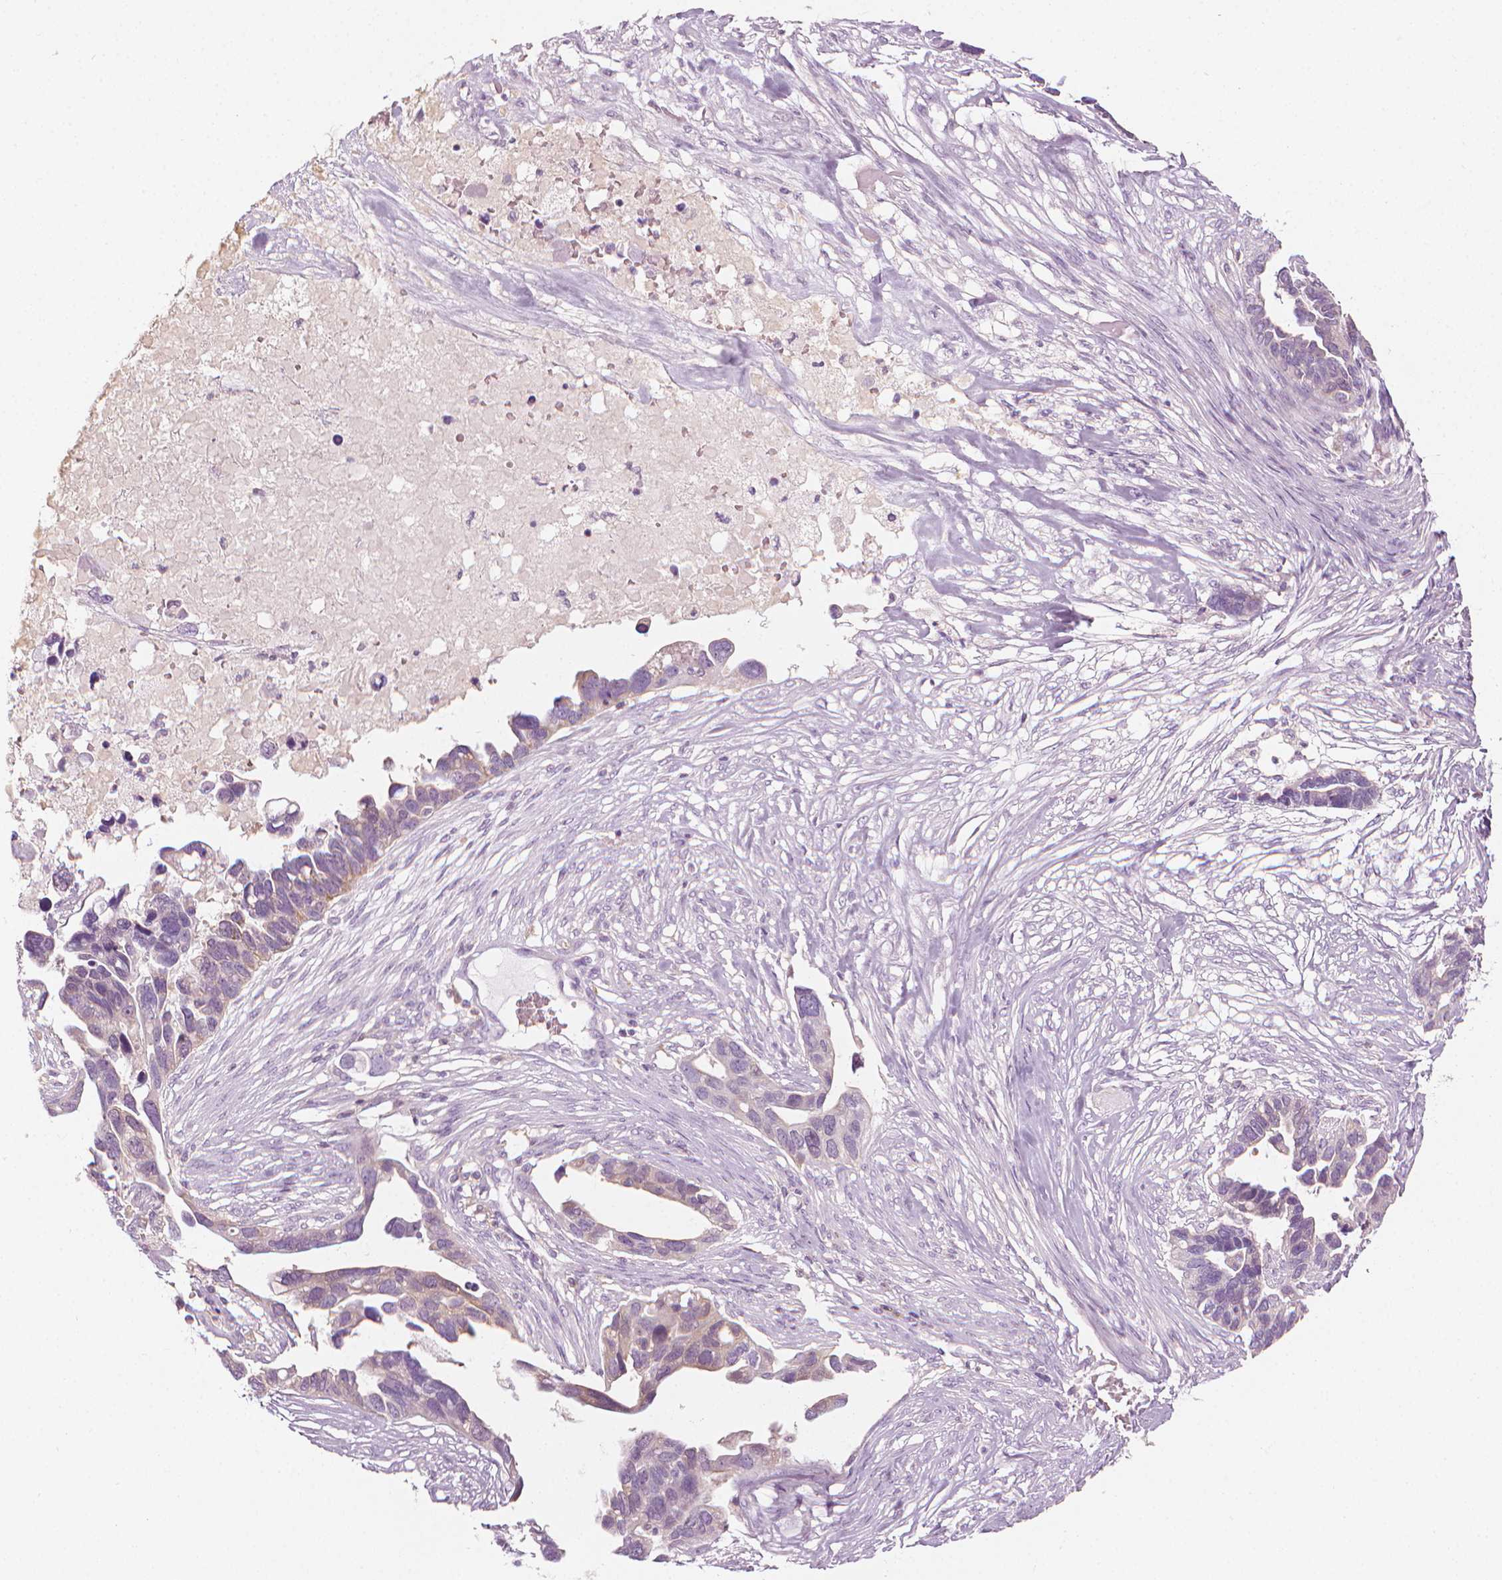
{"staining": {"intensity": "negative", "quantity": "none", "location": "none"}, "tissue": "ovarian cancer", "cell_type": "Tumor cells", "image_type": "cancer", "snomed": [{"axis": "morphology", "description": "Cystadenocarcinoma, serous, NOS"}, {"axis": "topography", "description": "Ovary"}], "caption": "This is a micrograph of immunohistochemistry staining of ovarian cancer, which shows no expression in tumor cells.", "gene": "SHMT1", "patient": {"sex": "female", "age": 54}}